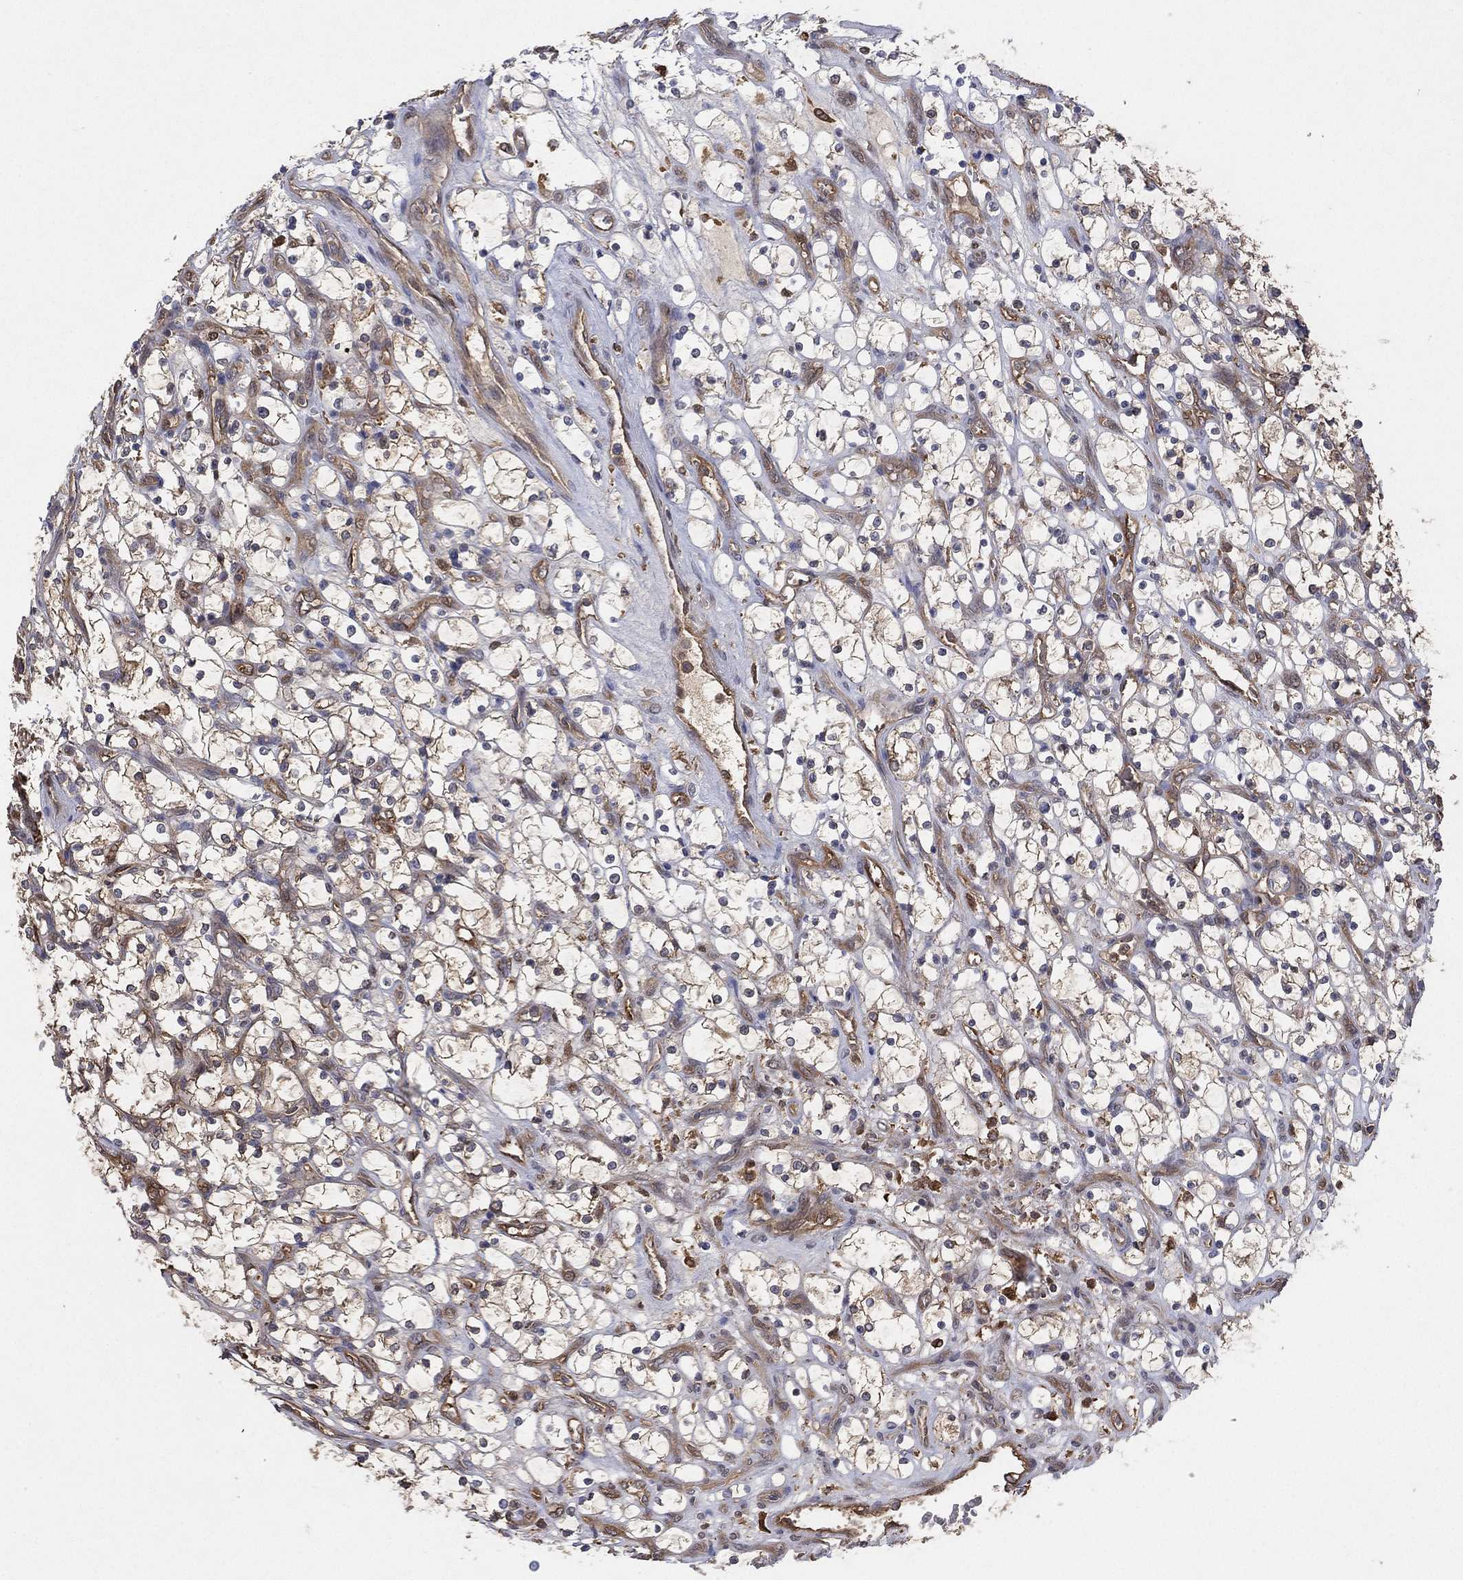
{"staining": {"intensity": "moderate", "quantity": "25%-75%", "location": "cytoplasmic/membranous"}, "tissue": "renal cancer", "cell_type": "Tumor cells", "image_type": "cancer", "snomed": [{"axis": "morphology", "description": "Adenocarcinoma, NOS"}, {"axis": "topography", "description": "Kidney"}], "caption": "Adenocarcinoma (renal) was stained to show a protein in brown. There is medium levels of moderate cytoplasmic/membranous expression in about 25%-75% of tumor cells.", "gene": "PSMG4", "patient": {"sex": "female", "age": 69}}